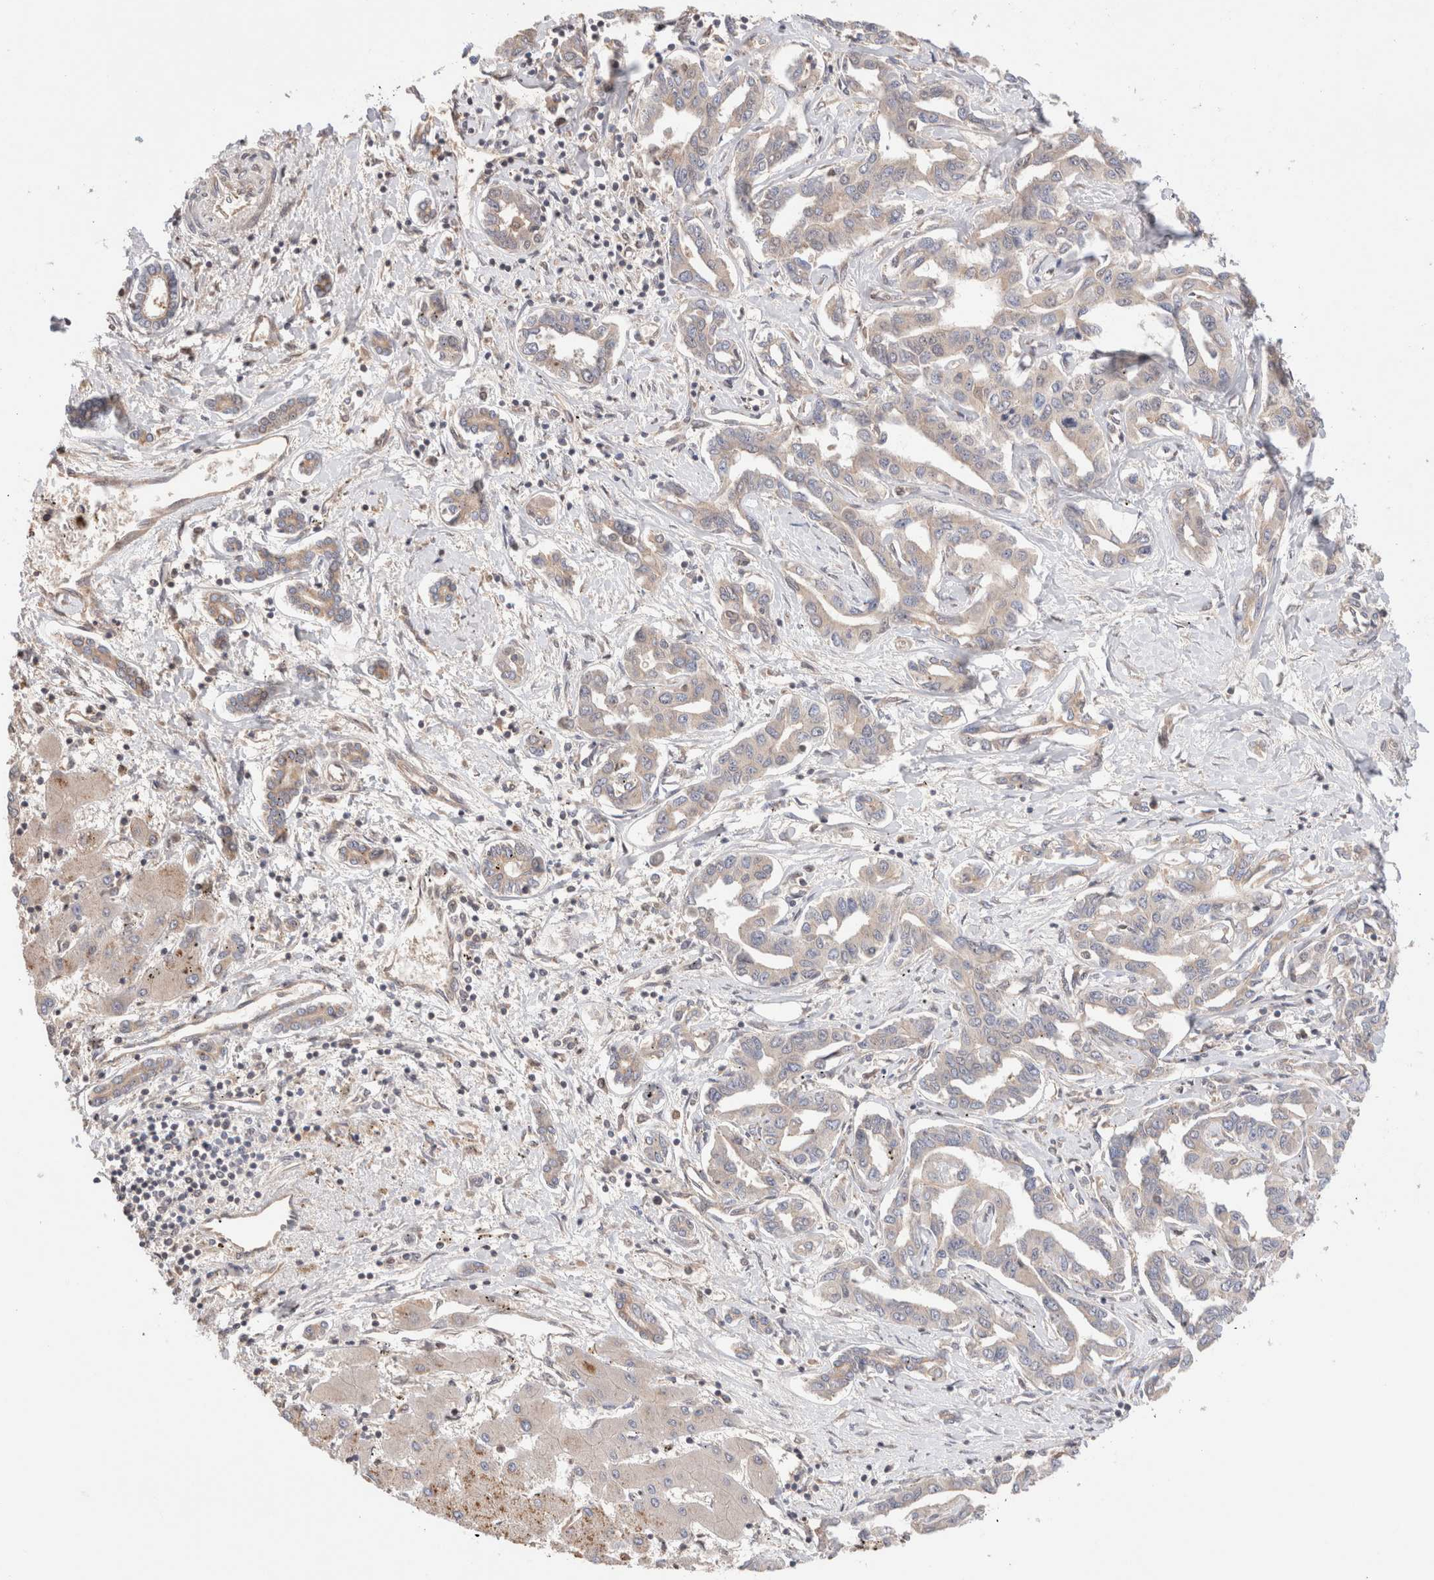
{"staining": {"intensity": "negative", "quantity": "none", "location": "none"}, "tissue": "liver cancer", "cell_type": "Tumor cells", "image_type": "cancer", "snomed": [{"axis": "morphology", "description": "Cholangiocarcinoma"}, {"axis": "topography", "description": "Liver"}], "caption": "Human liver cancer (cholangiocarcinoma) stained for a protein using immunohistochemistry (IHC) shows no staining in tumor cells.", "gene": "SIKE1", "patient": {"sex": "male", "age": 59}}